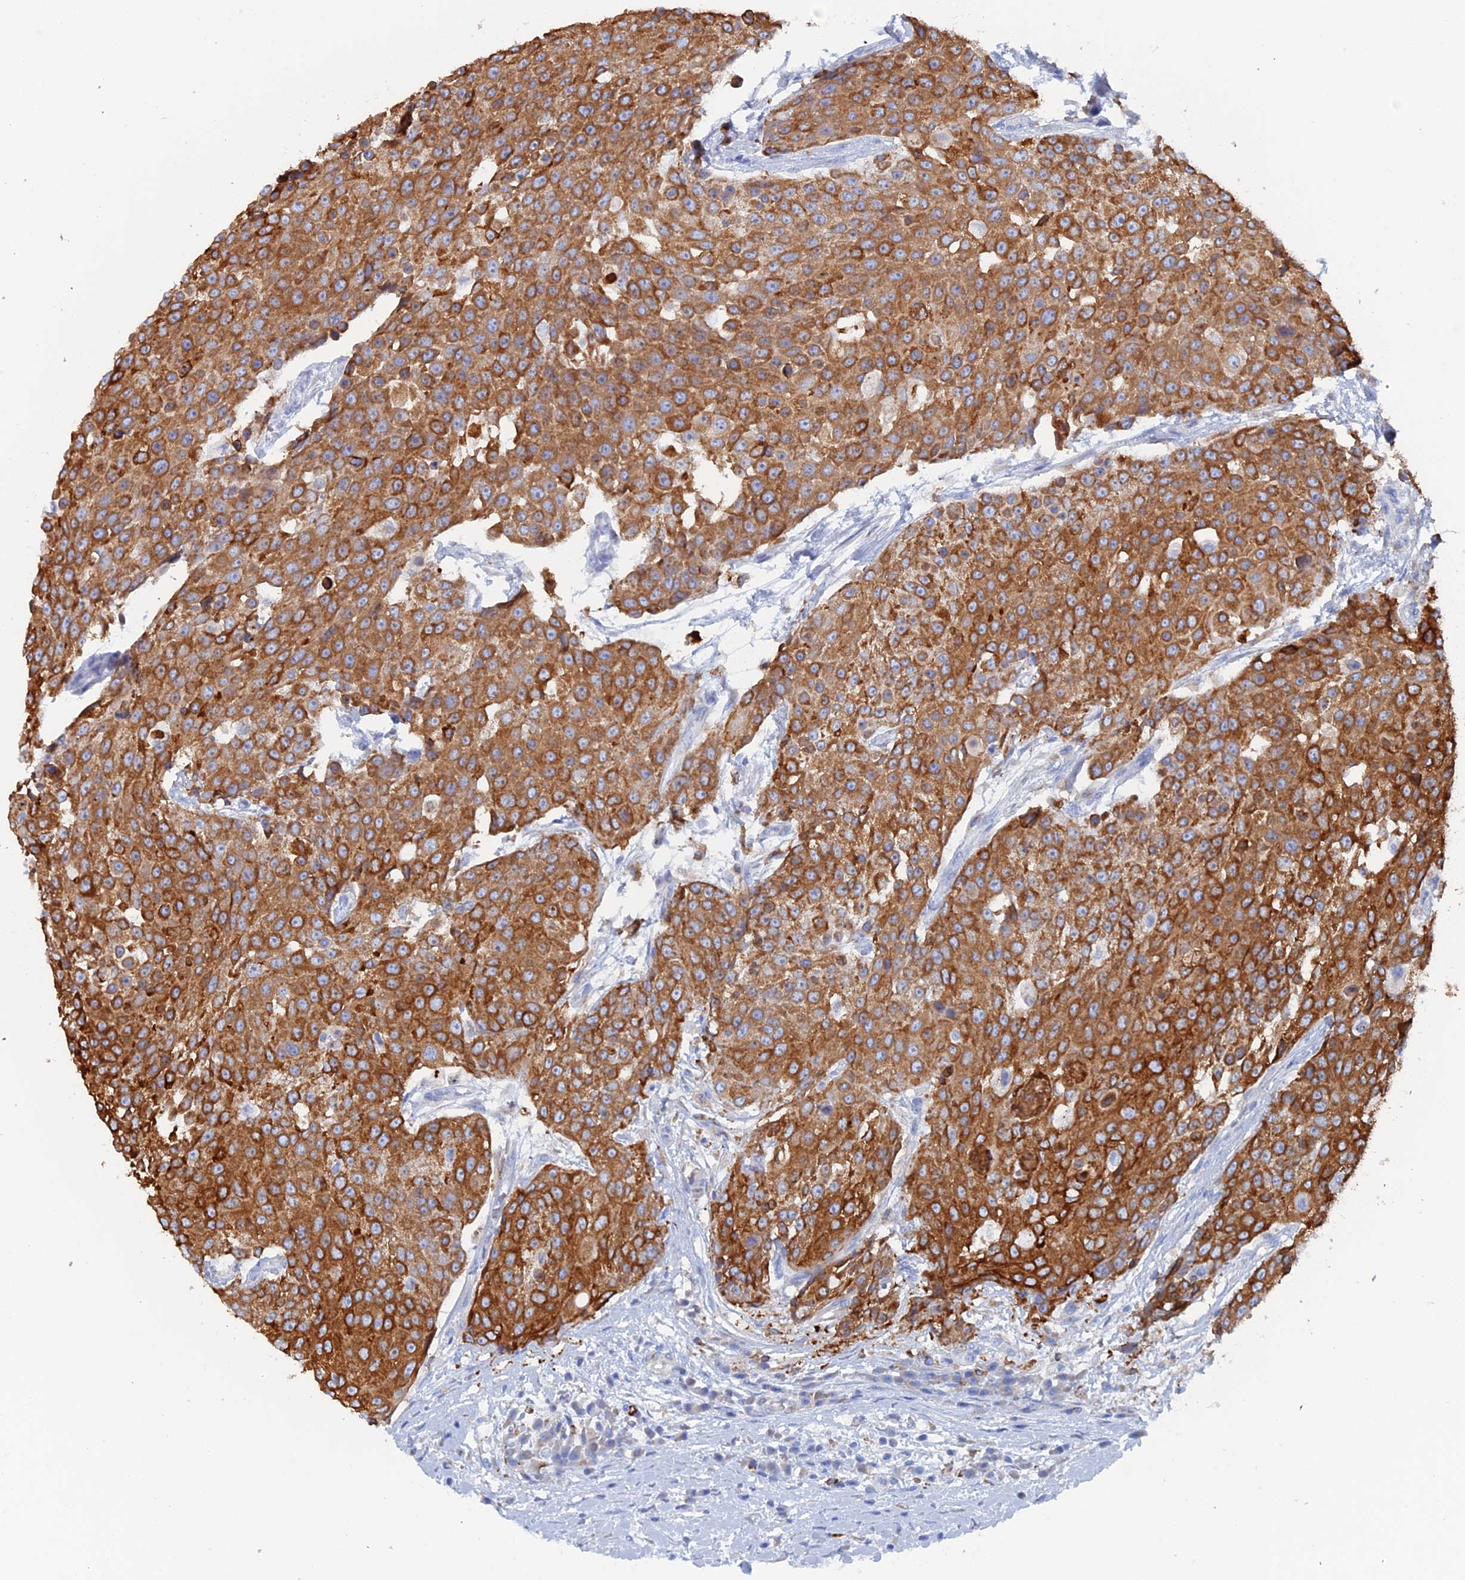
{"staining": {"intensity": "strong", "quantity": ">75%", "location": "cytoplasmic/membranous"}, "tissue": "urothelial cancer", "cell_type": "Tumor cells", "image_type": "cancer", "snomed": [{"axis": "morphology", "description": "Urothelial carcinoma, High grade"}, {"axis": "topography", "description": "Urinary bladder"}], "caption": "Immunohistochemistry of urothelial cancer exhibits high levels of strong cytoplasmic/membranous staining in approximately >75% of tumor cells. (DAB (3,3'-diaminobenzidine) = brown stain, brightfield microscopy at high magnification).", "gene": "COG7", "patient": {"sex": "female", "age": 63}}